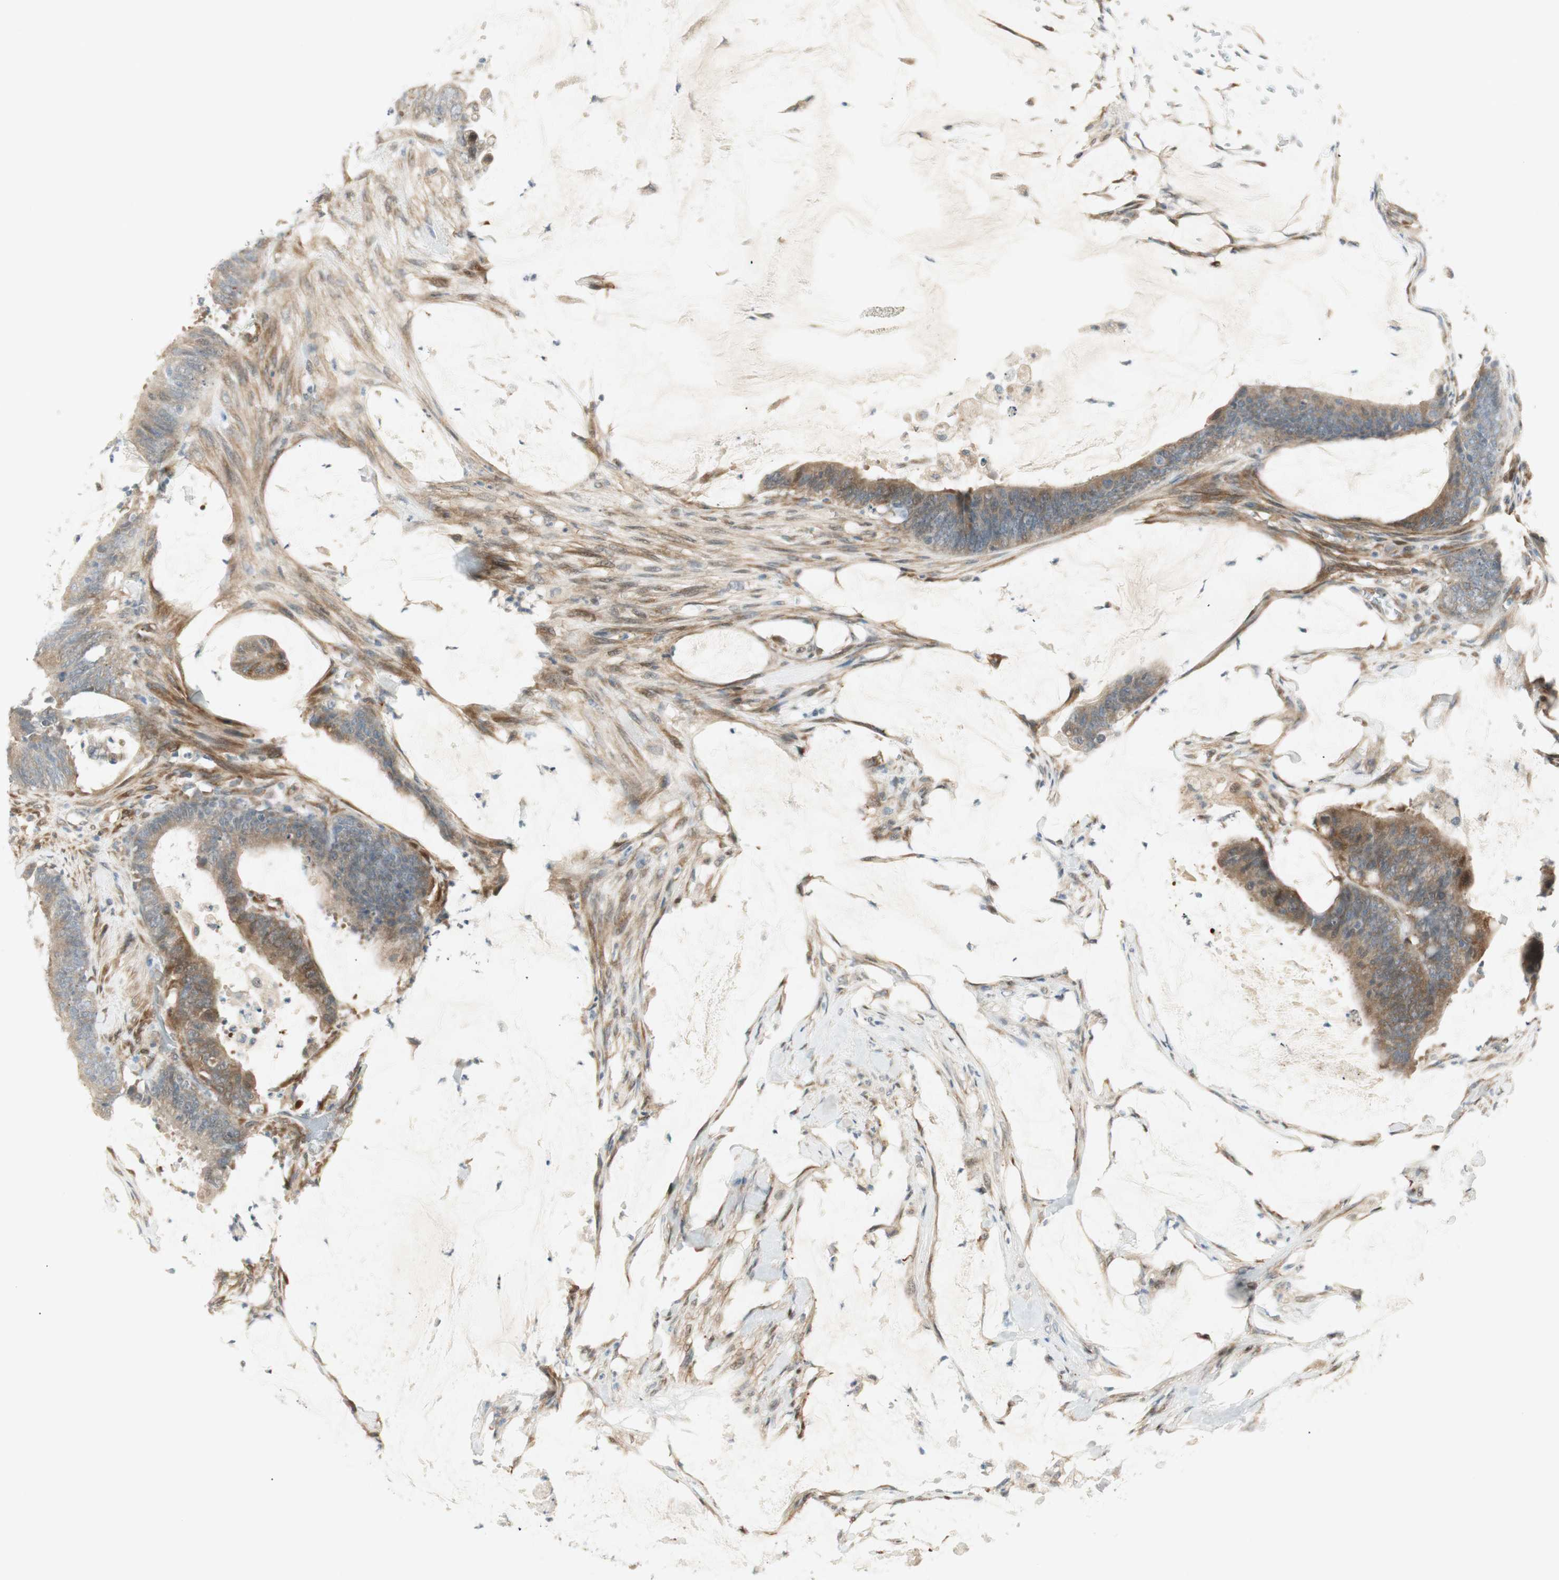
{"staining": {"intensity": "moderate", "quantity": "25%-75%", "location": "cytoplasmic/membranous"}, "tissue": "colorectal cancer", "cell_type": "Tumor cells", "image_type": "cancer", "snomed": [{"axis": "morphology", "description": "Adenocarcinoma, NOS"}, {"axis": "topography", "description": "Rectum"}], "caption": "Moderate cytoplasmic/membranous expression is seen in approximately 25%-75% of tumor cells in colorectal adenocarcinoma. (Brightfield microscopy of DAB IHC at high magnification).", "gene": "STON1-GTF2A1L", "patient": {"sex": "female", "age": 66}}